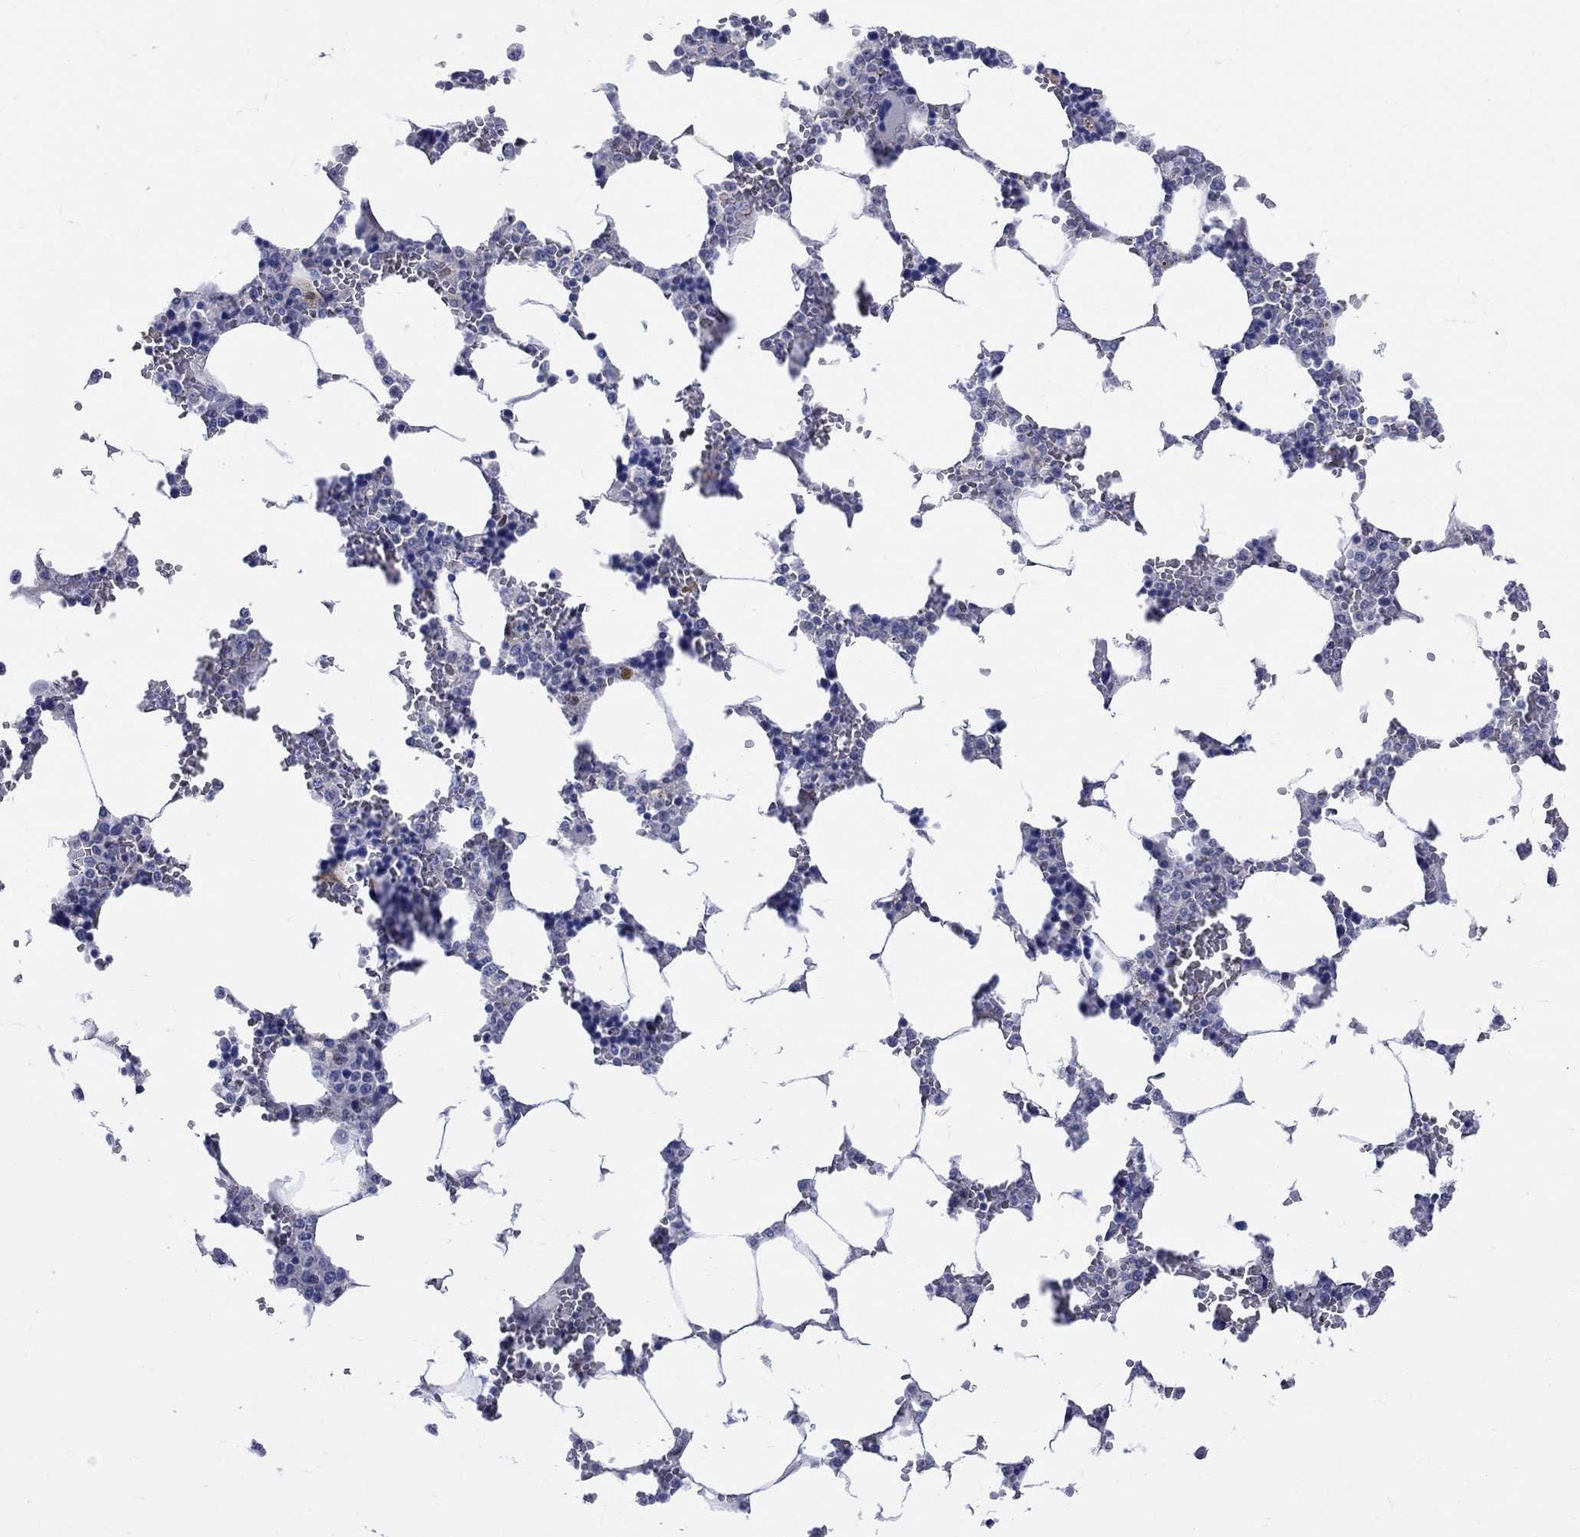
{"staining": {"intensity": "negative", "quantity": "none", "location": "none"}, "tissue": "bone marrow", "cell_type": "Hematopoietic cells", "image_type": "normal", "snomed": [{"axis": "morphology", "description": "Normal tissue, NOS"}, {"axis": "topography", "description": "Bone marrow"}], "caption": "Immunohistochemistry (IHC) image of unremarkable bone marrow: bone marrow stained with DAB (3,3'-diaminobenzidine) exhibits no significant protein expression in hematopoietic cells. The staining is performed using DAB brown chromogen with nuclei counter-stained in using hematoxylin.", "gene": "EGFLAM", "patient": {"sex": "female", "age": 72}}